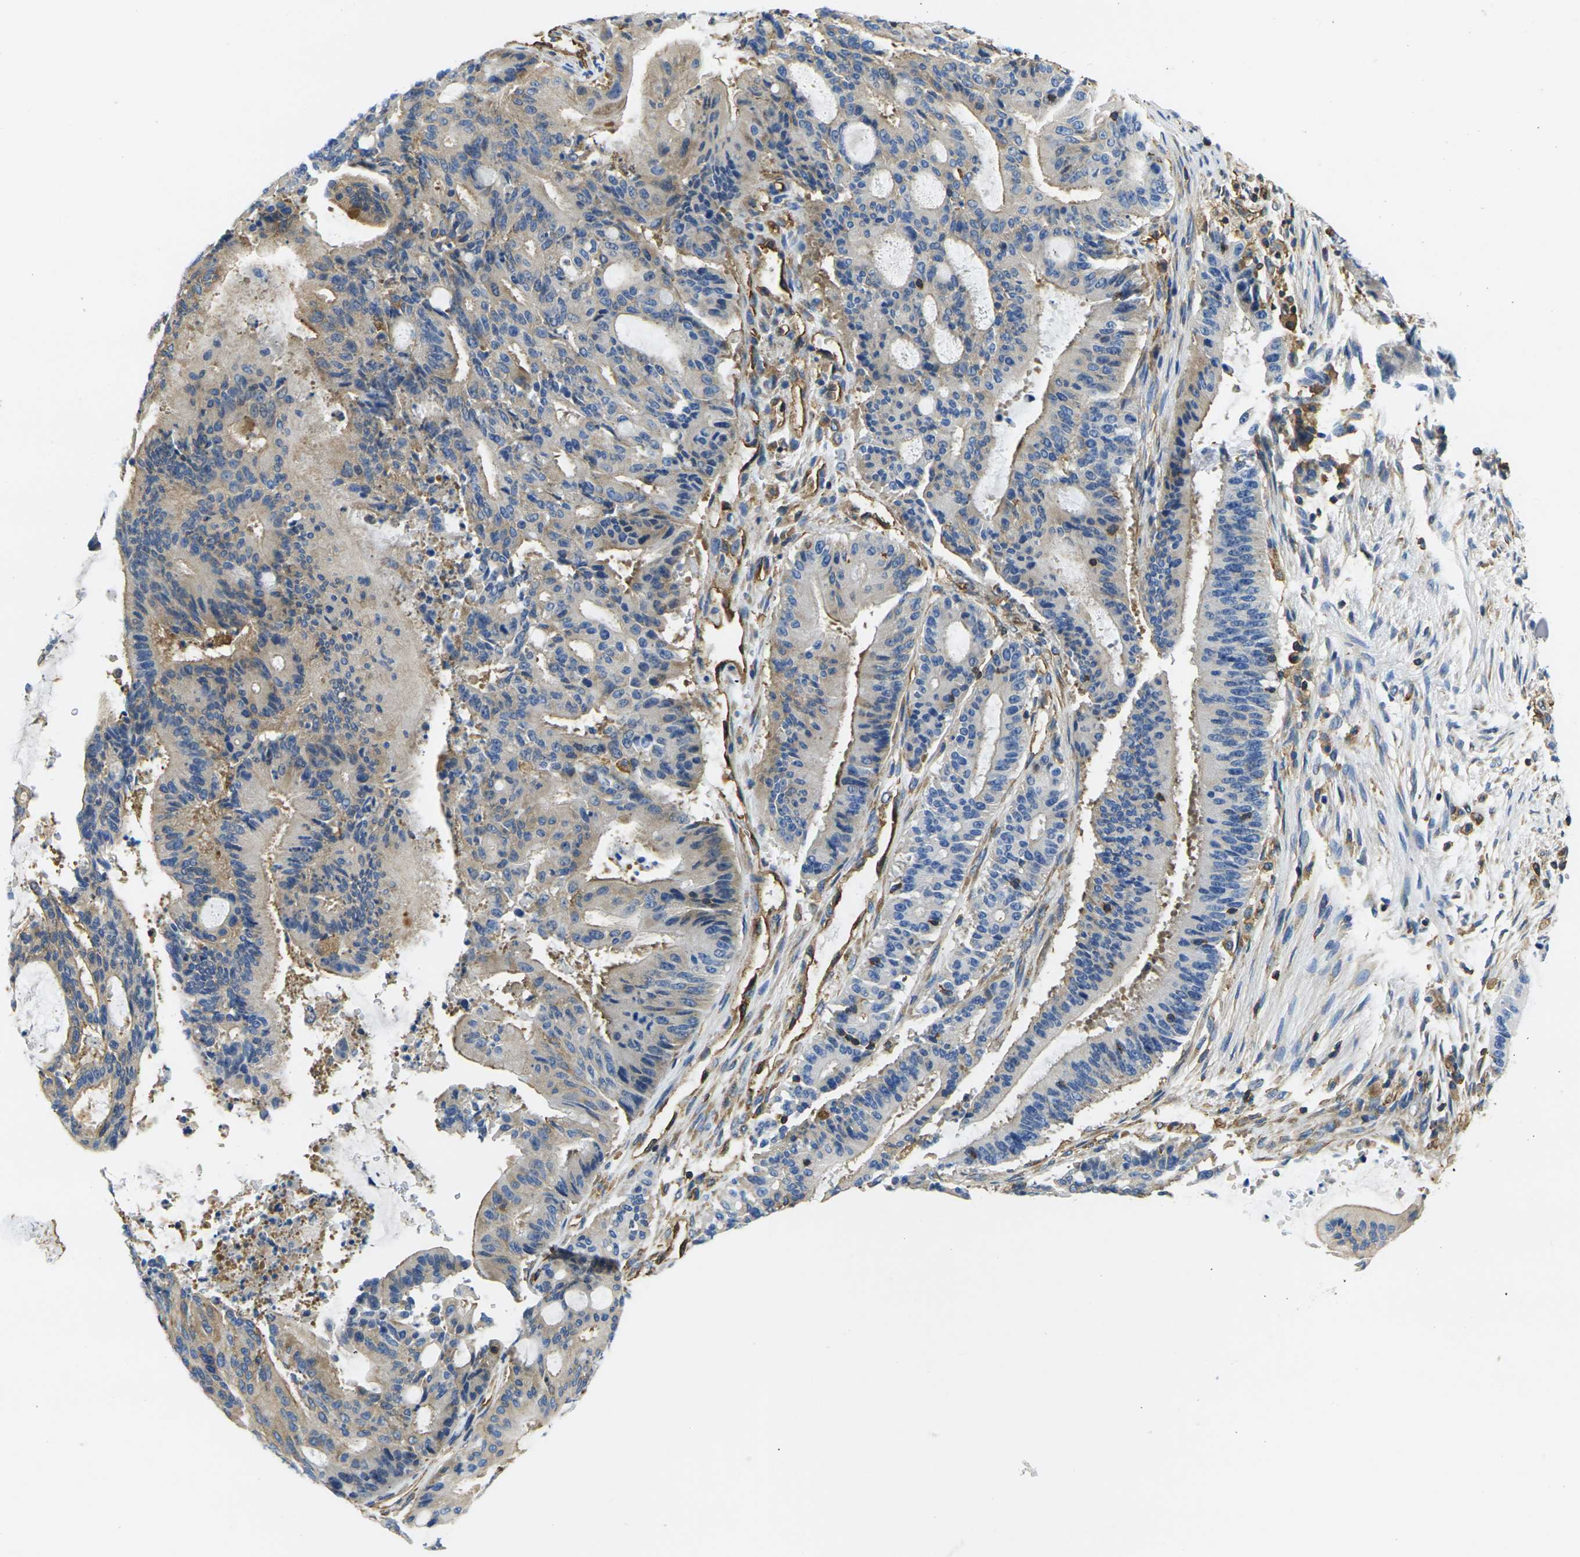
{"staining": {"intensity": "weak", "quantity": "25%-75%", "location": "cytoplasmic/membranous"}, "tissue": "liver cancer", "cell_type": "Tumor cells", "image_type": "cancer", "snomed": [{"axis": "morphology", "description": "Cholangiocarcinoma"}, {"axis": "topography", "description": "Liver"}], "caption": "DAB (3,3'-diaminobenzidine) immunohistochemical staining of cholangiocarcinoma (liver) exhibits weak cytoplasmic/membranous protein expression in about 25%-75% of tumor cells.", "gene": "FAM110D", "patient": {"sex": "female", "age": 73}}